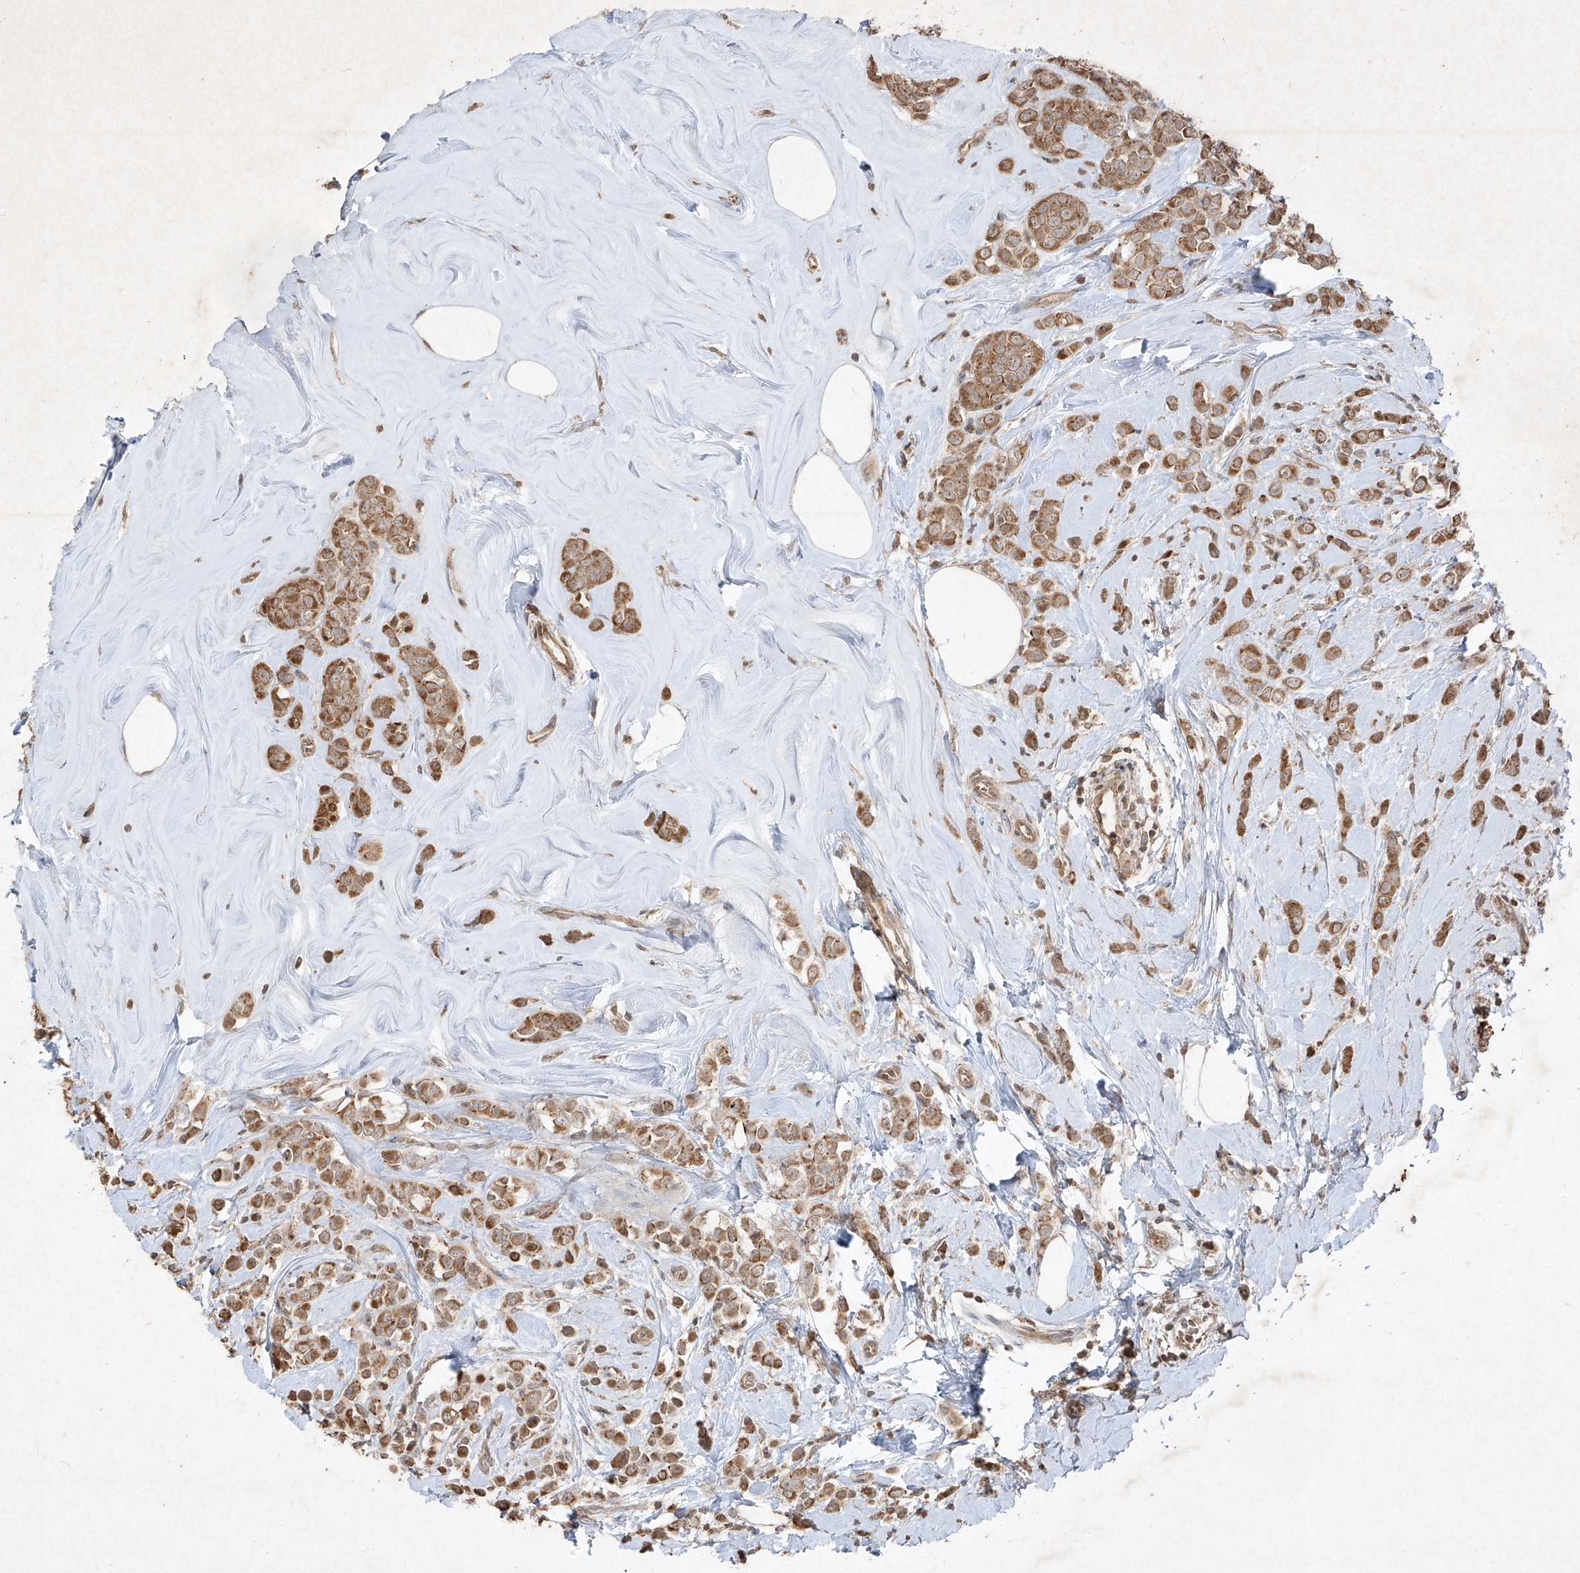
{"staining": {"intensity": "moderate", "quantity": ">75%", "location": "cytoplasmic/membranous"}, "tissue": "breast cancer", "cell_type": "Tumor cells", "image_type": "cancer", "snomed": [{"axis": "morphology", "description": "Lobular carcinoma"}, {"axis": "topography", "description": "Breast"}], "caption": "Immunohistochemistry (IHC) (DAB (3,3'-diaminobenzidine)) staining of human lobular carcinoma (breast) reveals moderate cytoplasmic/membranous protein expression in approximately >75% of tumor cells.", "gene": "ABCD3", "patient": {"sex": "female", "age": 47}}